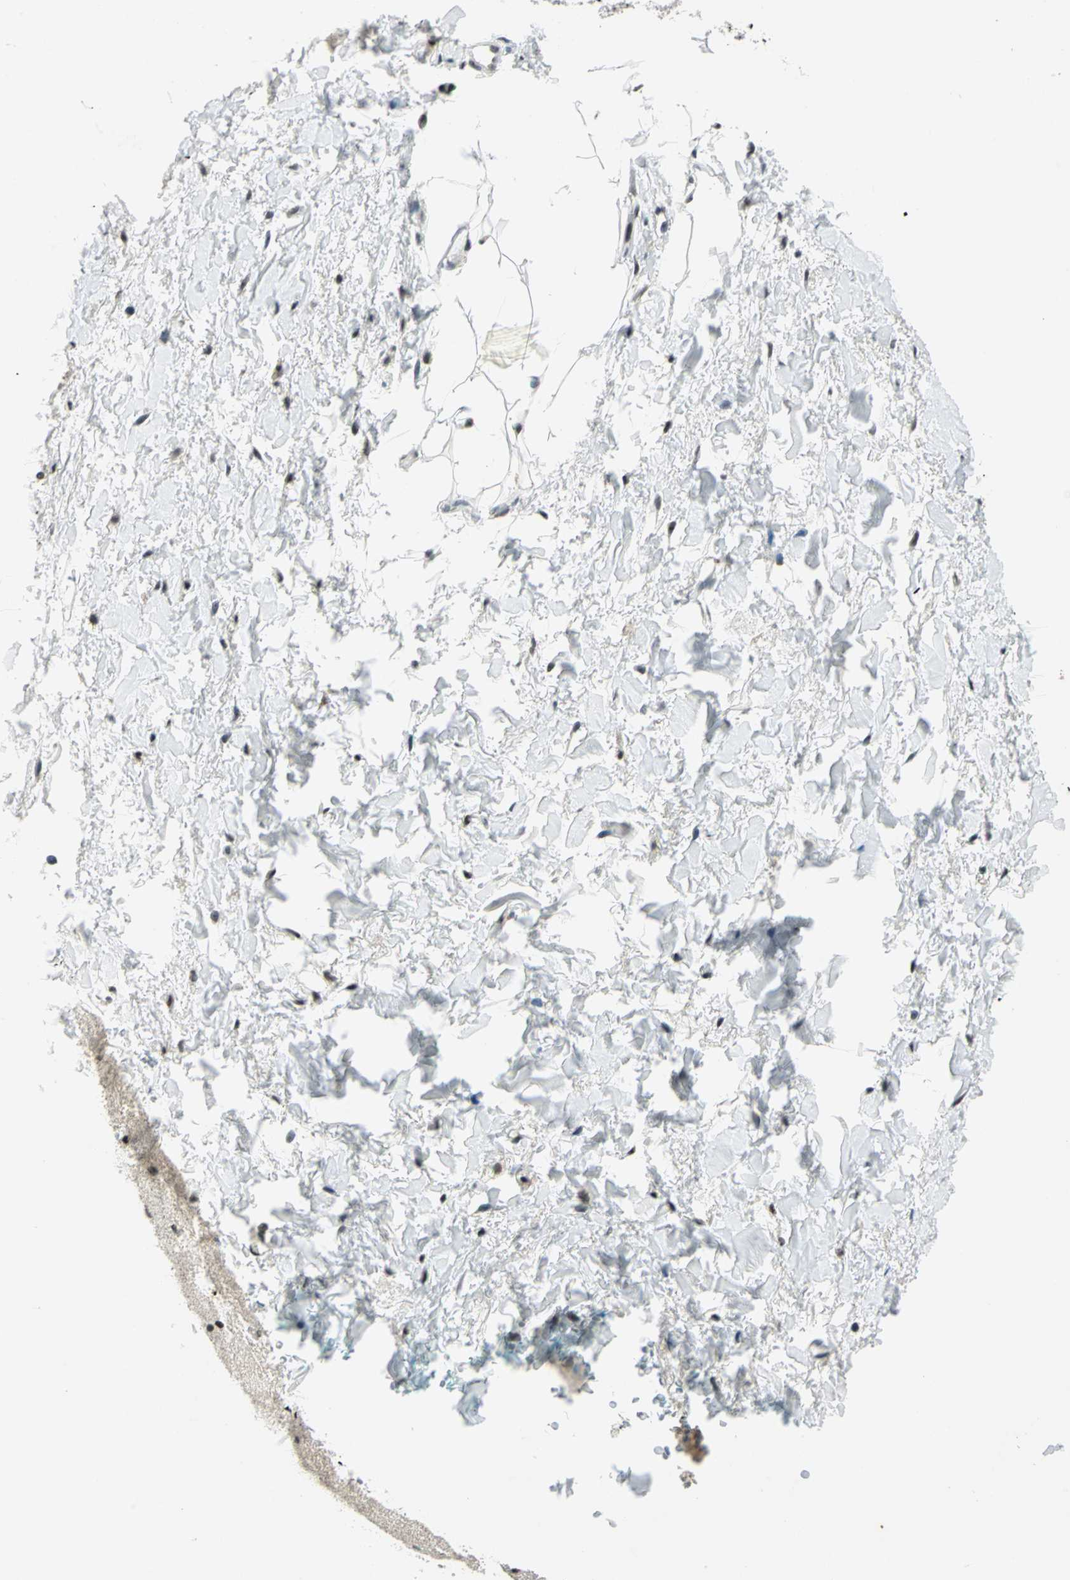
{"staining": {"intensity": "strong", "quantity": ">75%", "location": "nuclear"}, "tissue": "adipose tissue", "cell_type": "Adipocytes", "image_type": "normal", "snomed": [{"axis": "morphology", "description": "Normal tissue, NOS"}, {"axis": "topography", "description": "Soft tissue"}, {"axis": "topography", "description": "Peripheral nerve tissue"}], "caption": "The photomicrograph displays staining of benign adipose tissue, revealing strong nuclear protein positivity (brown color) within adipocytes. The staining is performed using DAB brown chromogen to label protein expression. The nuclei are counter-stained blue using hematoxylin.", "gene": "KAT6B", "patient": {"sex": "female", "age": 71}}